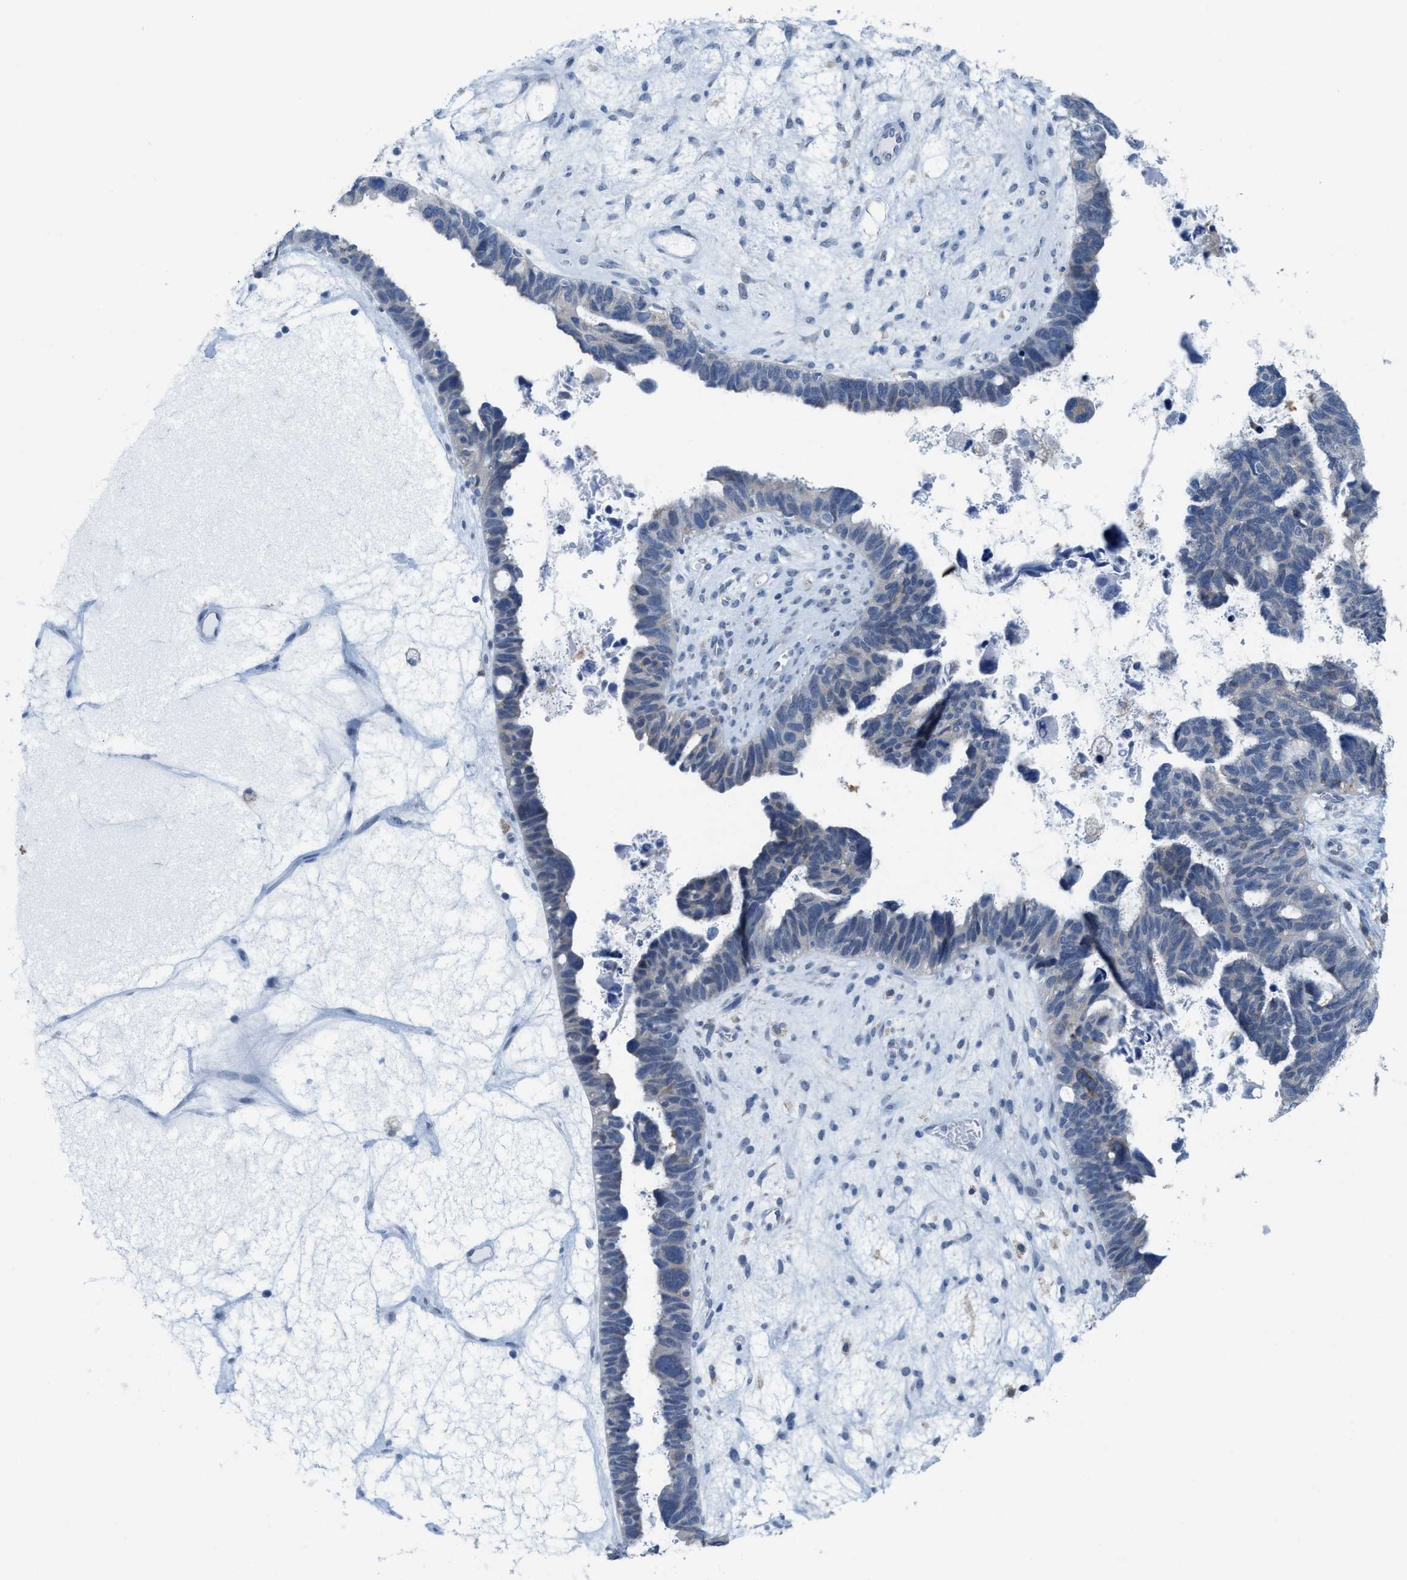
{"staining": {"intensity": "negative", "quantity": "none", "location": "none"}, "tissue": "ovarian cancer", "cell_type": "Tumor cells", "image_type": "cancer", "snomed": [{"axis": "morphology", "description": "Cystadenocarcinoma, serous, NOS"}, {"axis": "topography", "description": "Ovary"}], "caption": "This is an immunohistochemistry (IHC) photomicrograph of ovarian cancer. There is no staining in tumor cells.", "gene": "KIFC3", "patient": {"sex": "female", "age": 79}}